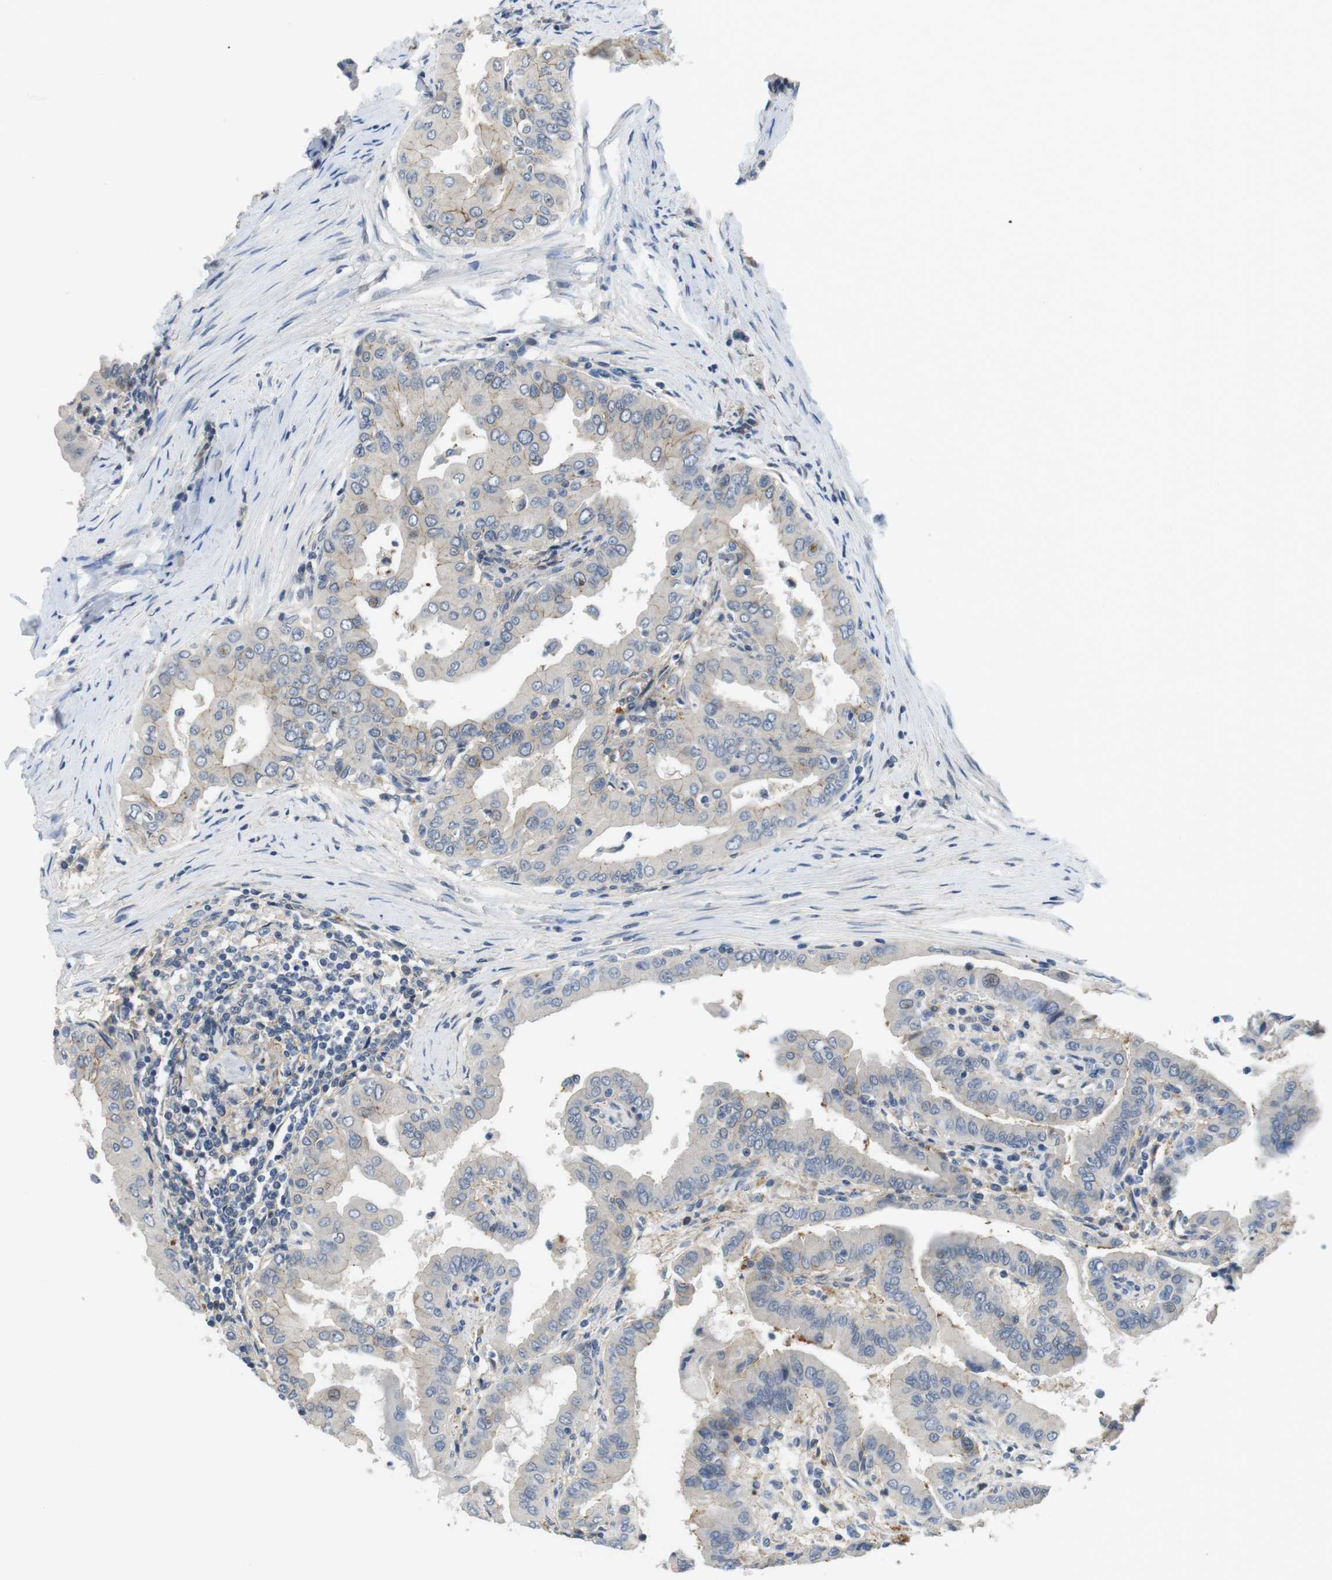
{"staining": {"intensity": "negative", "quantity": "none", "location": "none"}, "tissue": "thyroid cancer", "cell_type": "Tumor cells", "image_type": "cancer", "snomed": [{"axis": "morphology", "description": "Papillary adenocarcinoma, NOS"}, {"axis": "topography", "description": "Thyroid gland"}], "caption": "Tumor cells show no significant staining in thyroid cancer. The staining is performed using DAB (3,3'-diaminobenzidine) brown chromogen with nuclei counter-stained in using hematoxylin.", "gene": "NECTIN1", "patient": {"sex": "male", "age": 33}}